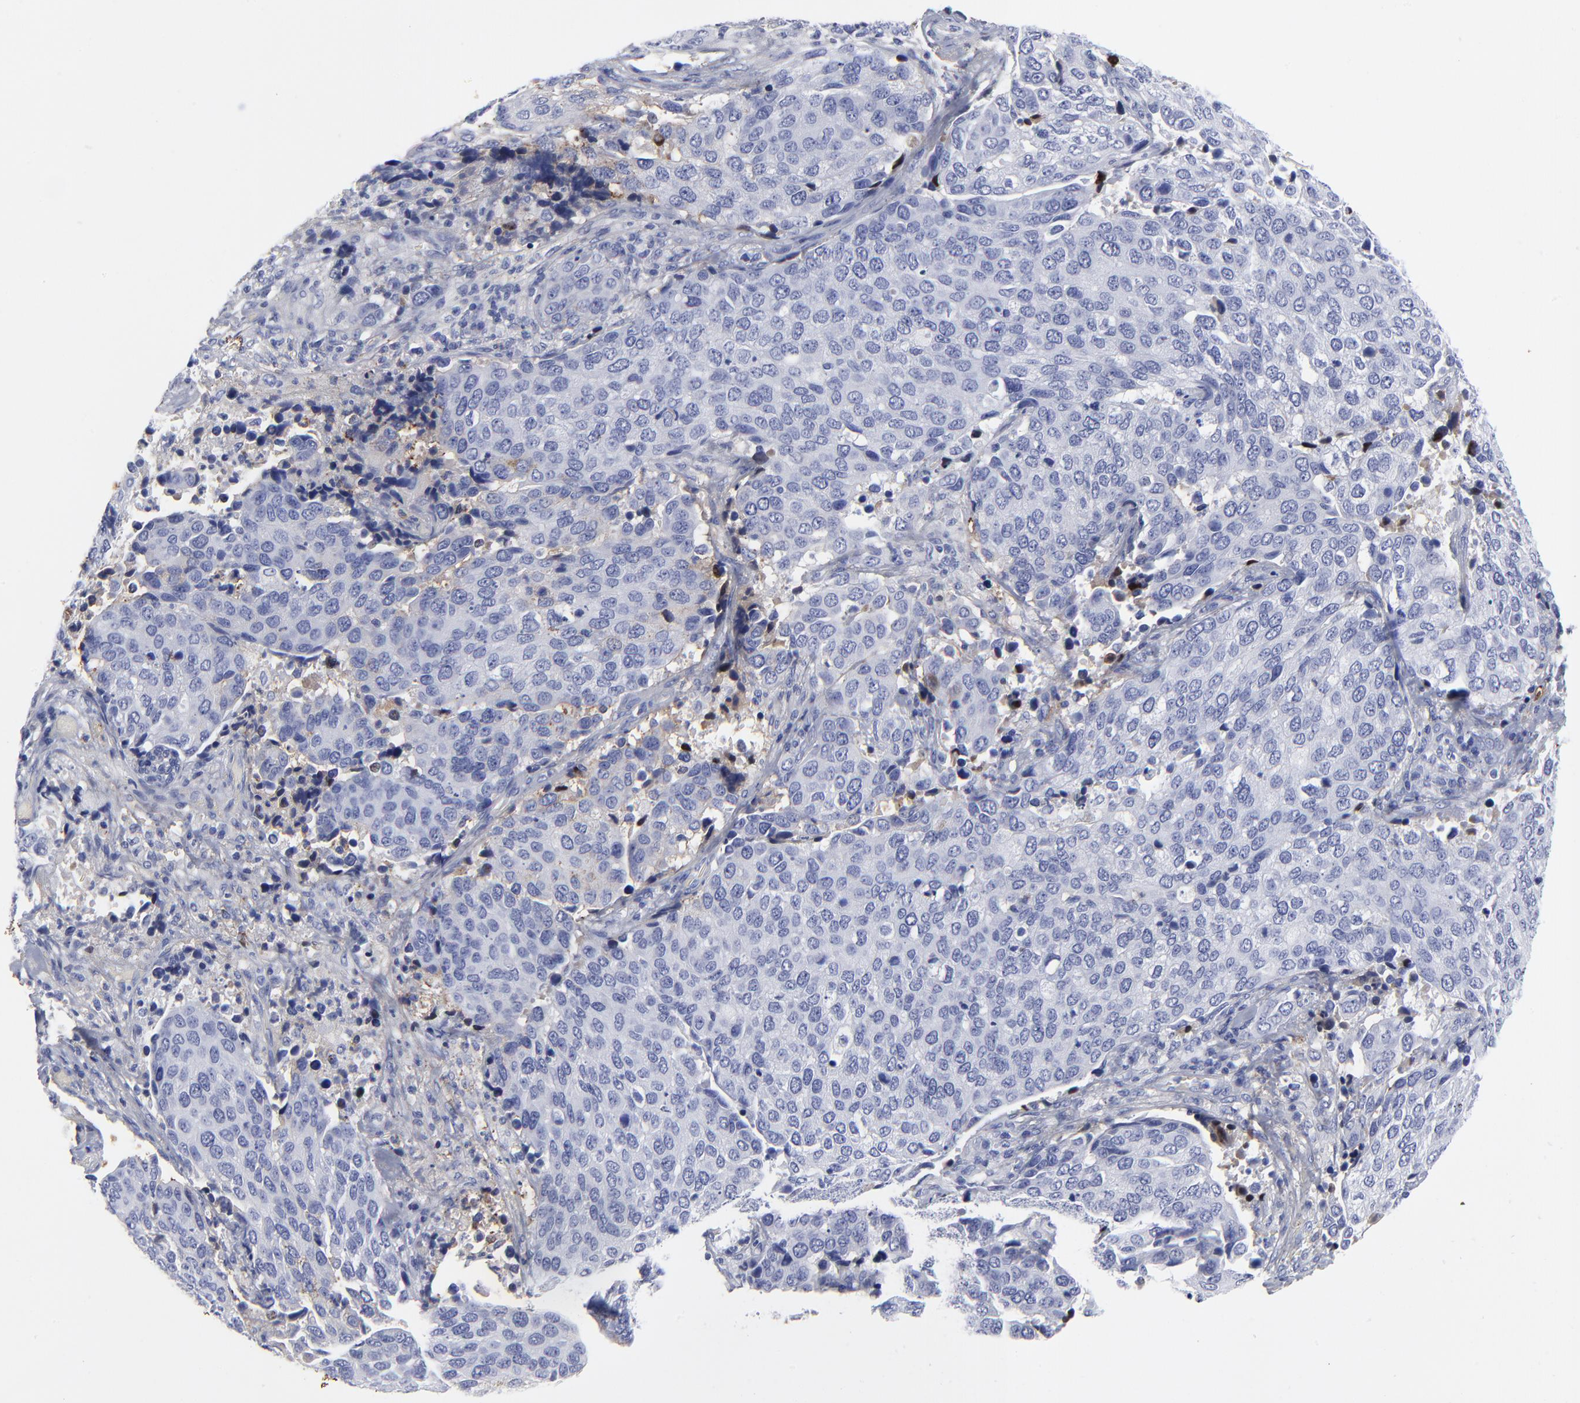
{"staining": {"intensity": "negative", "quantity": "none", "location": "none"}, "tissue": "cervical cancer", "cell_type": "Tumor cells", "image_type": "cancer", "snomed": [{"axis": "morphology", "description": "Squamous cell carcinoma, NOS"}, {"axis": "topography", "description": "Cervix"}], "caption": "The photomicrograph exhibits no significant staining in tumor cells of cervical cancer (squamous cell carcinoma).", "gene": "DCN", "patient": {"sex": "female", "age": 54}}